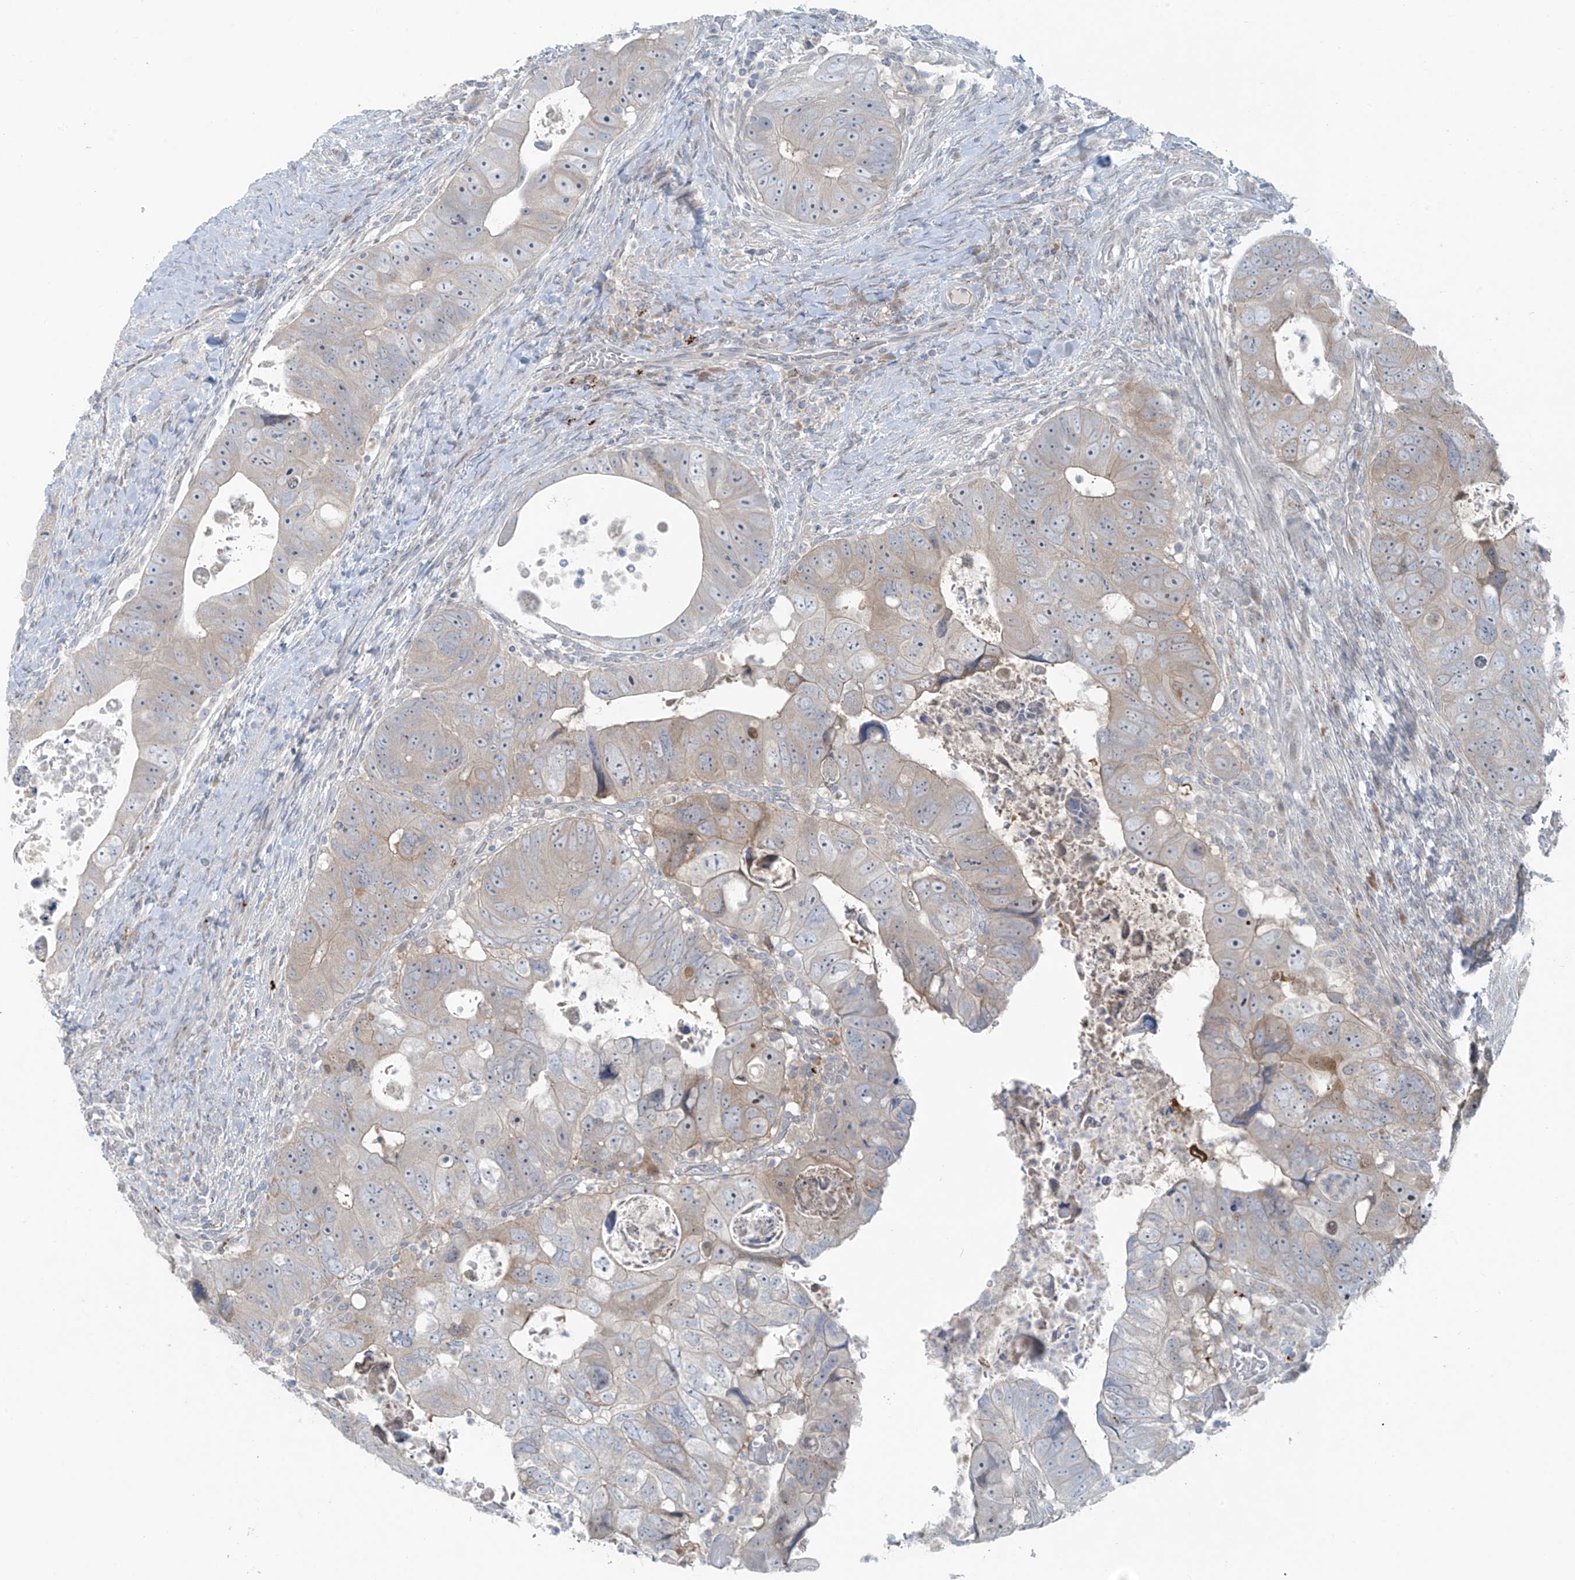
{"staining": {"intensity": "weak", "quantity": "<25%", "location": "cytoplasmic/membranous"}, "tissue": "colorectal cancer", "cell_type": "Tumor cells", "image_type": "cancer", "snomed": [{"axis": "morphology", "description": "Adenocarcinoma, NOS"}, {"axis": "topography", "description": "Rectum"}], "caption": "There is no significant expression in tumor cells of colorectal adenocarcinoma.", "gene": "PPAT", "patient": {"sex": "male", "age": 59}}